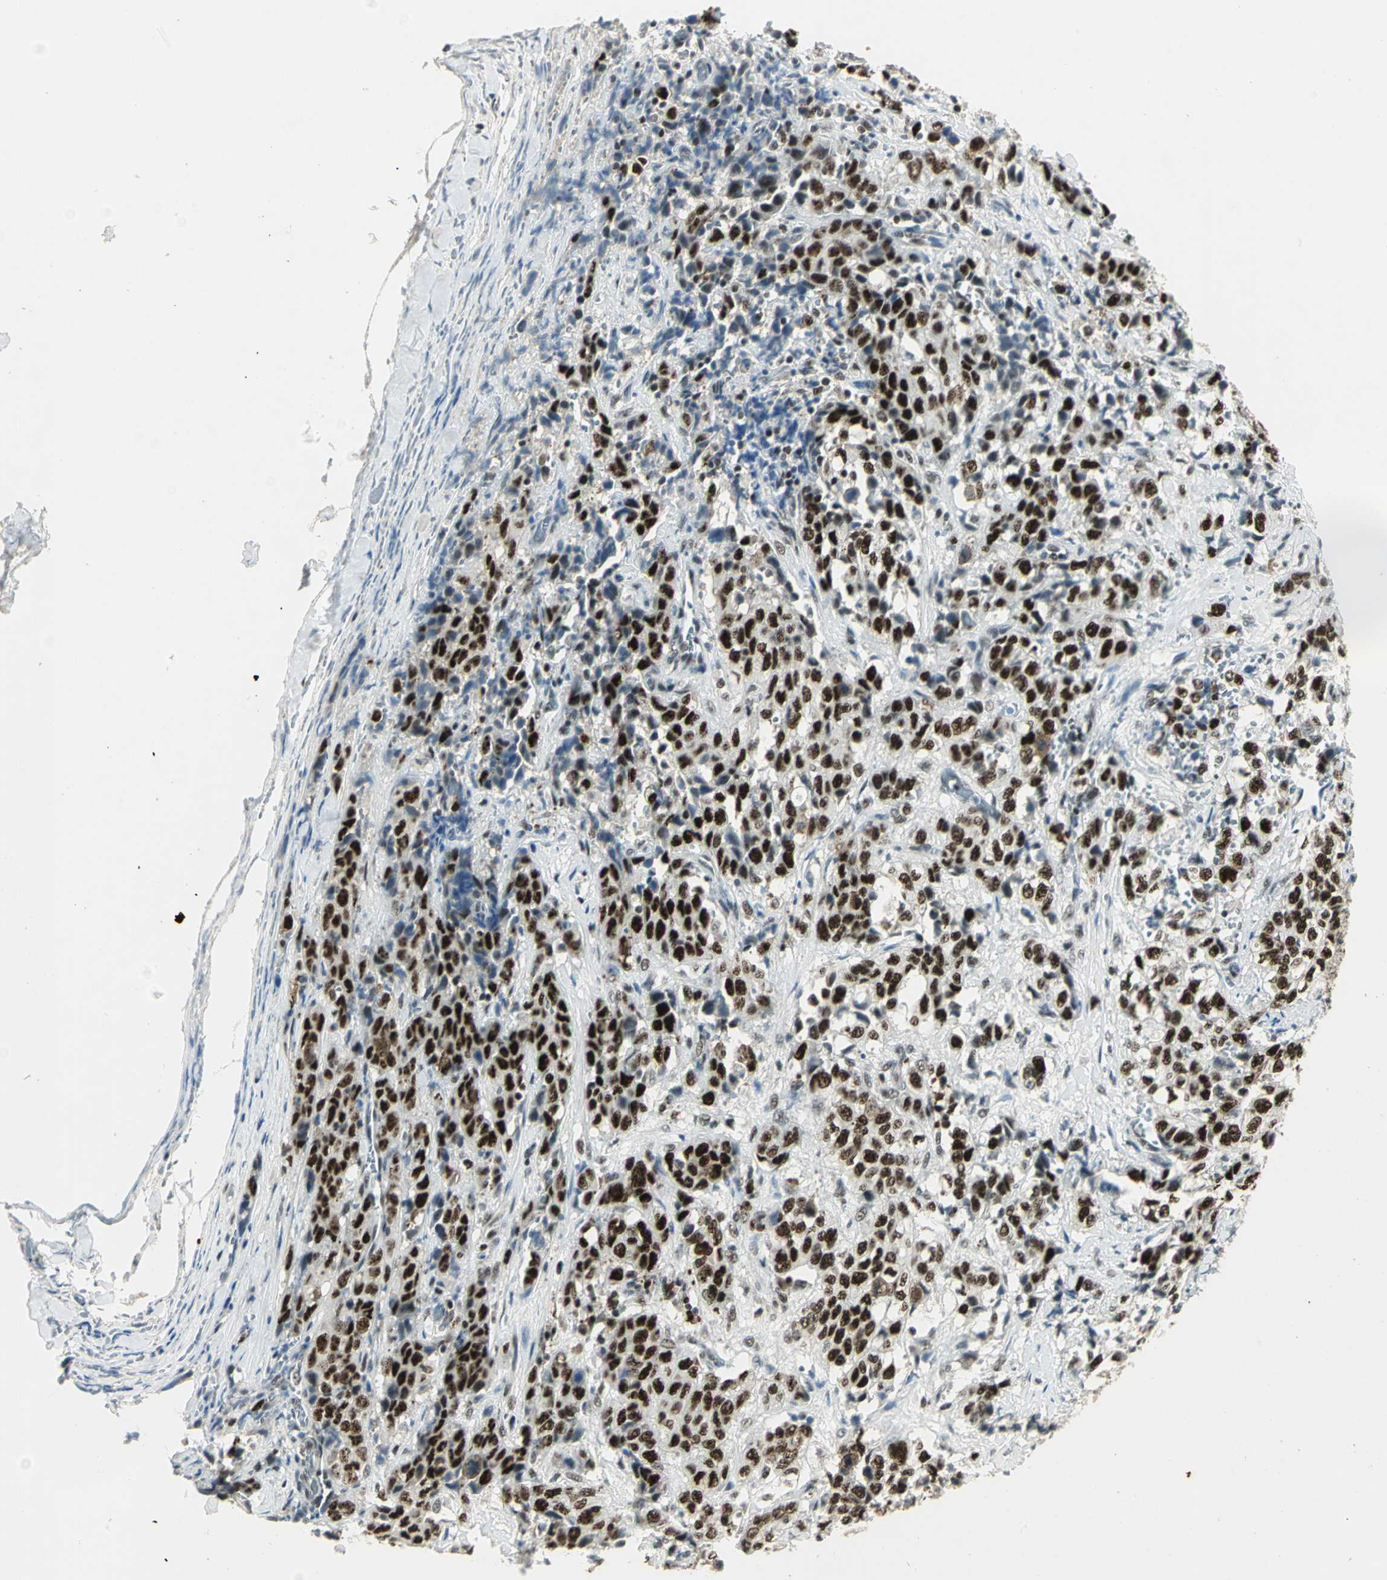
{"staining": {"intensity": "strong", "quantity": ">75%", "location": "nuclear"}, "tissue": "stomach cancer", "cell_type": "Tumor cells", "image_type": "cancer", "snomed": [{"axis": "morphology", "description": "Adenocarcinoma, NOS"}, {"axis": "topography", "description": "Stomach"}], "caption": "The image exhibits immunohistochemical staining of stomach adenocarcinoma. There is strong nuclear expression is identified in approximately >75% of tumor cells.", "gene": "CCNT1", "patient": {"sex": "male", "age": 48}}